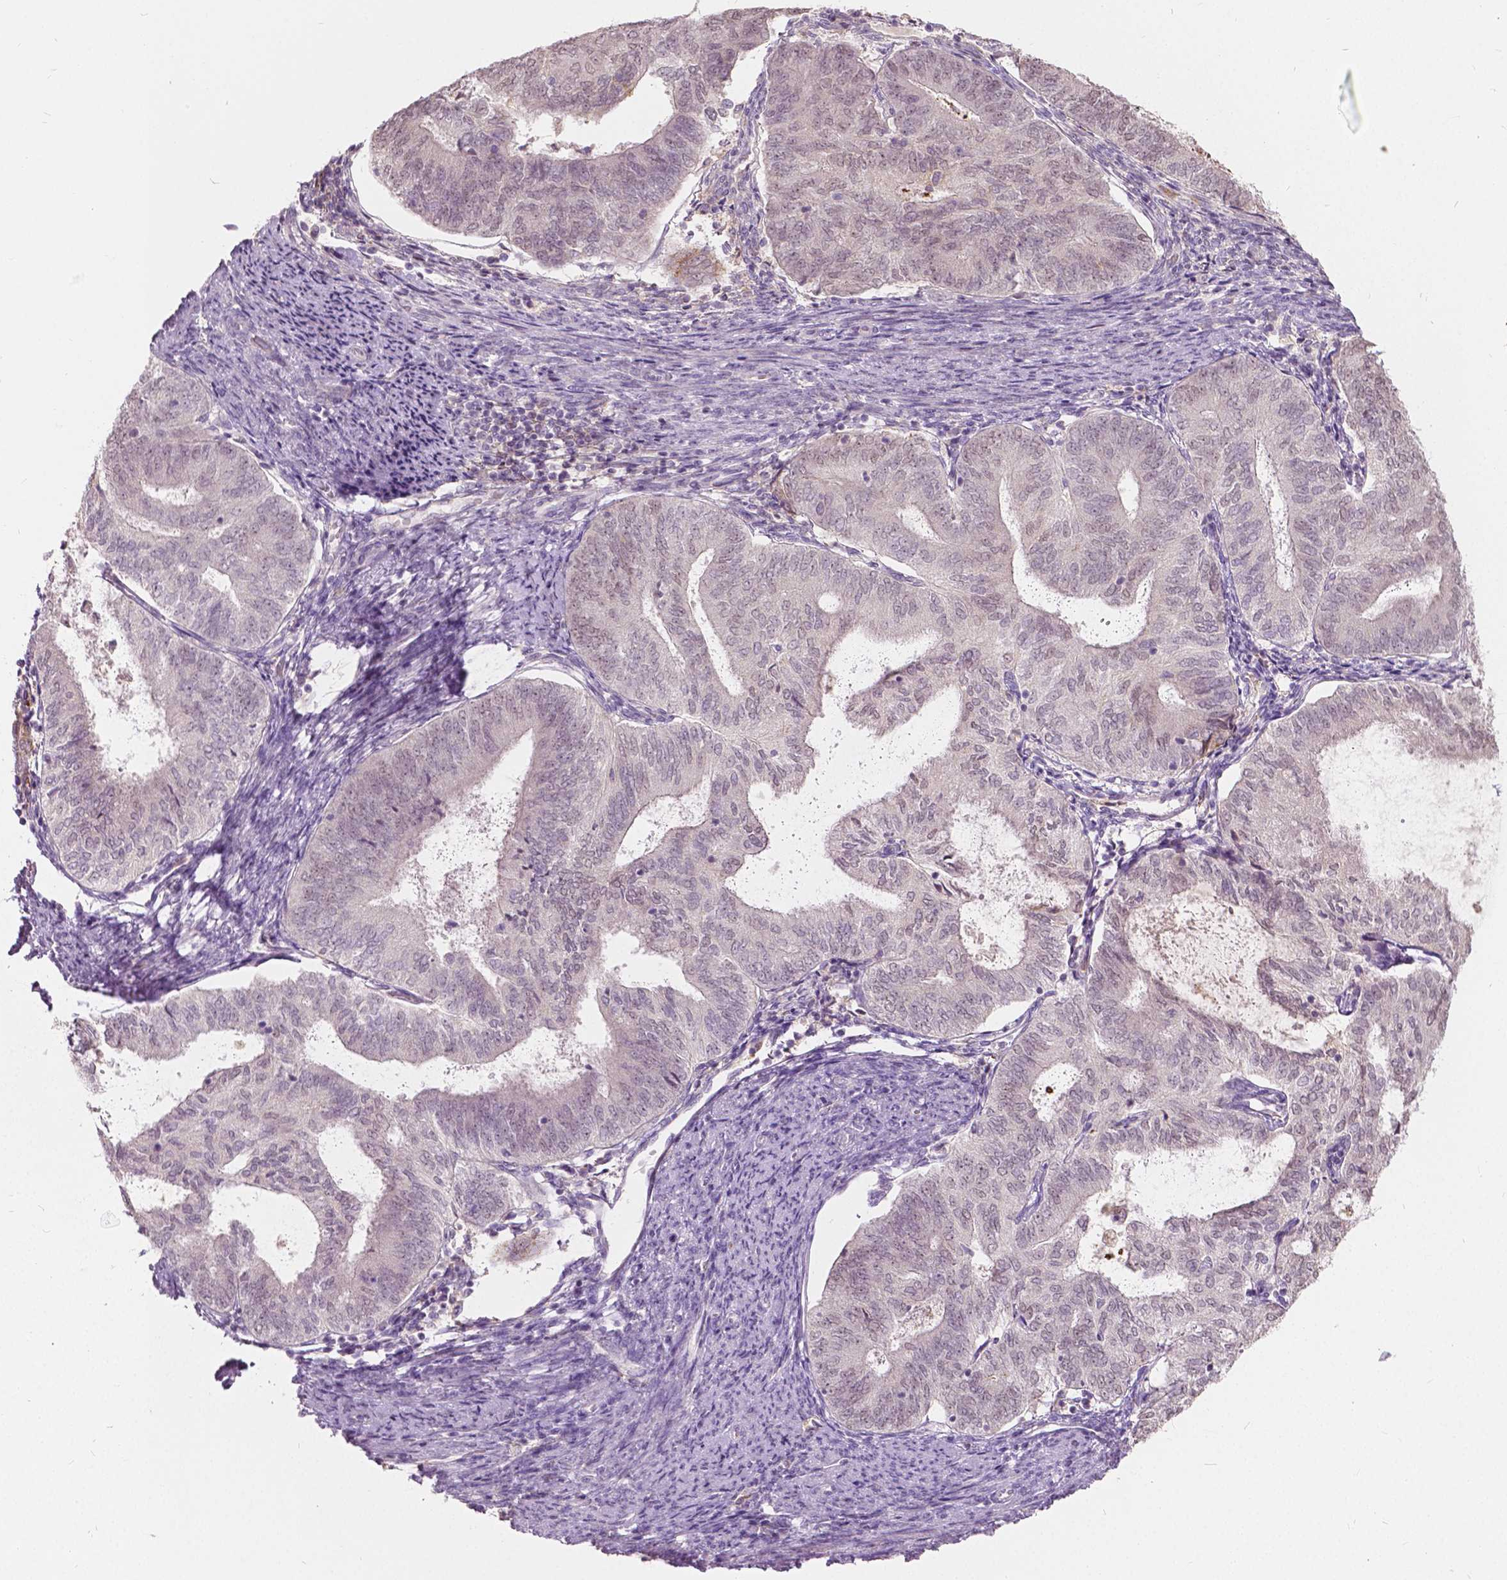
{"staining": {"intensity": "negative", "quantity": "none", "location": "none"}, "tissue": "endometrial cancer", "cell_type": "Tumor cells", "image_type": "cancer", "snomed": [{"axis": "morphology", "description": "Adenocarcinoma, NOS"}, {"axis": "topography", "description": "Endometrium"}], "caption": "Endometrial cancer (adenocarcinoma) stained for a protein using IHC demonstrates no expression tumor cells.", "gene": "DLX6", "patient": {"sex": "female", "age": 65}}